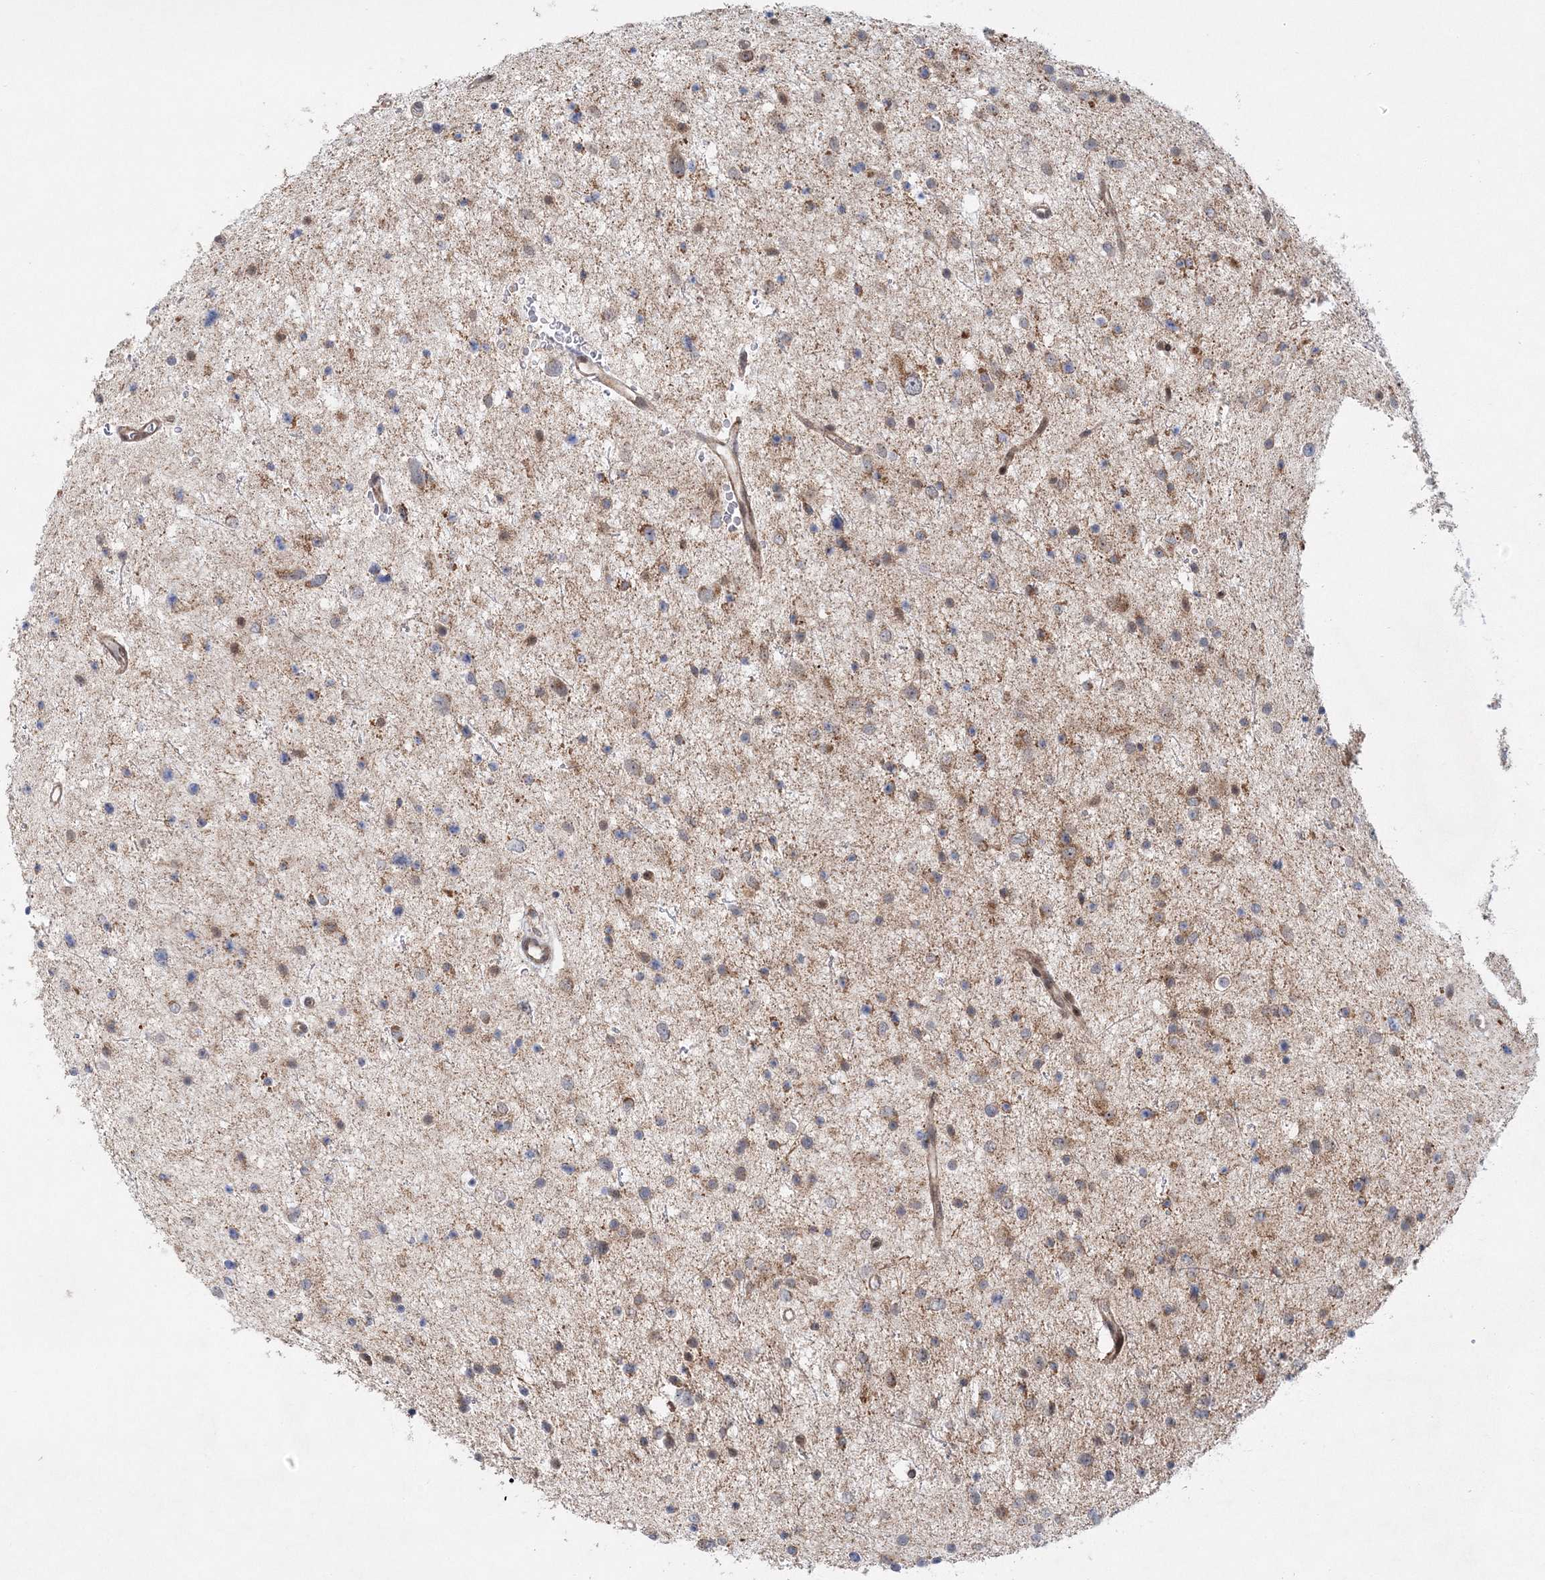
{"staining": {"intensity": "negative", "quantity": "none", "location": "none"}, "tissue": "glioma", "cell_type": "Tumor cells", "image_type": "cancer", "snomed": [{"axis": "morphology", "description": "Glioma, malignant, Low grade"}, {"axis": "topography", "description": "Brain"}], "caption": "Immunohistochemical staining of human glioma exhibits no significant staining in tumor cells.", "gene": "RAB11FIP2", "patient": {"sex": "female", "age": 37}}